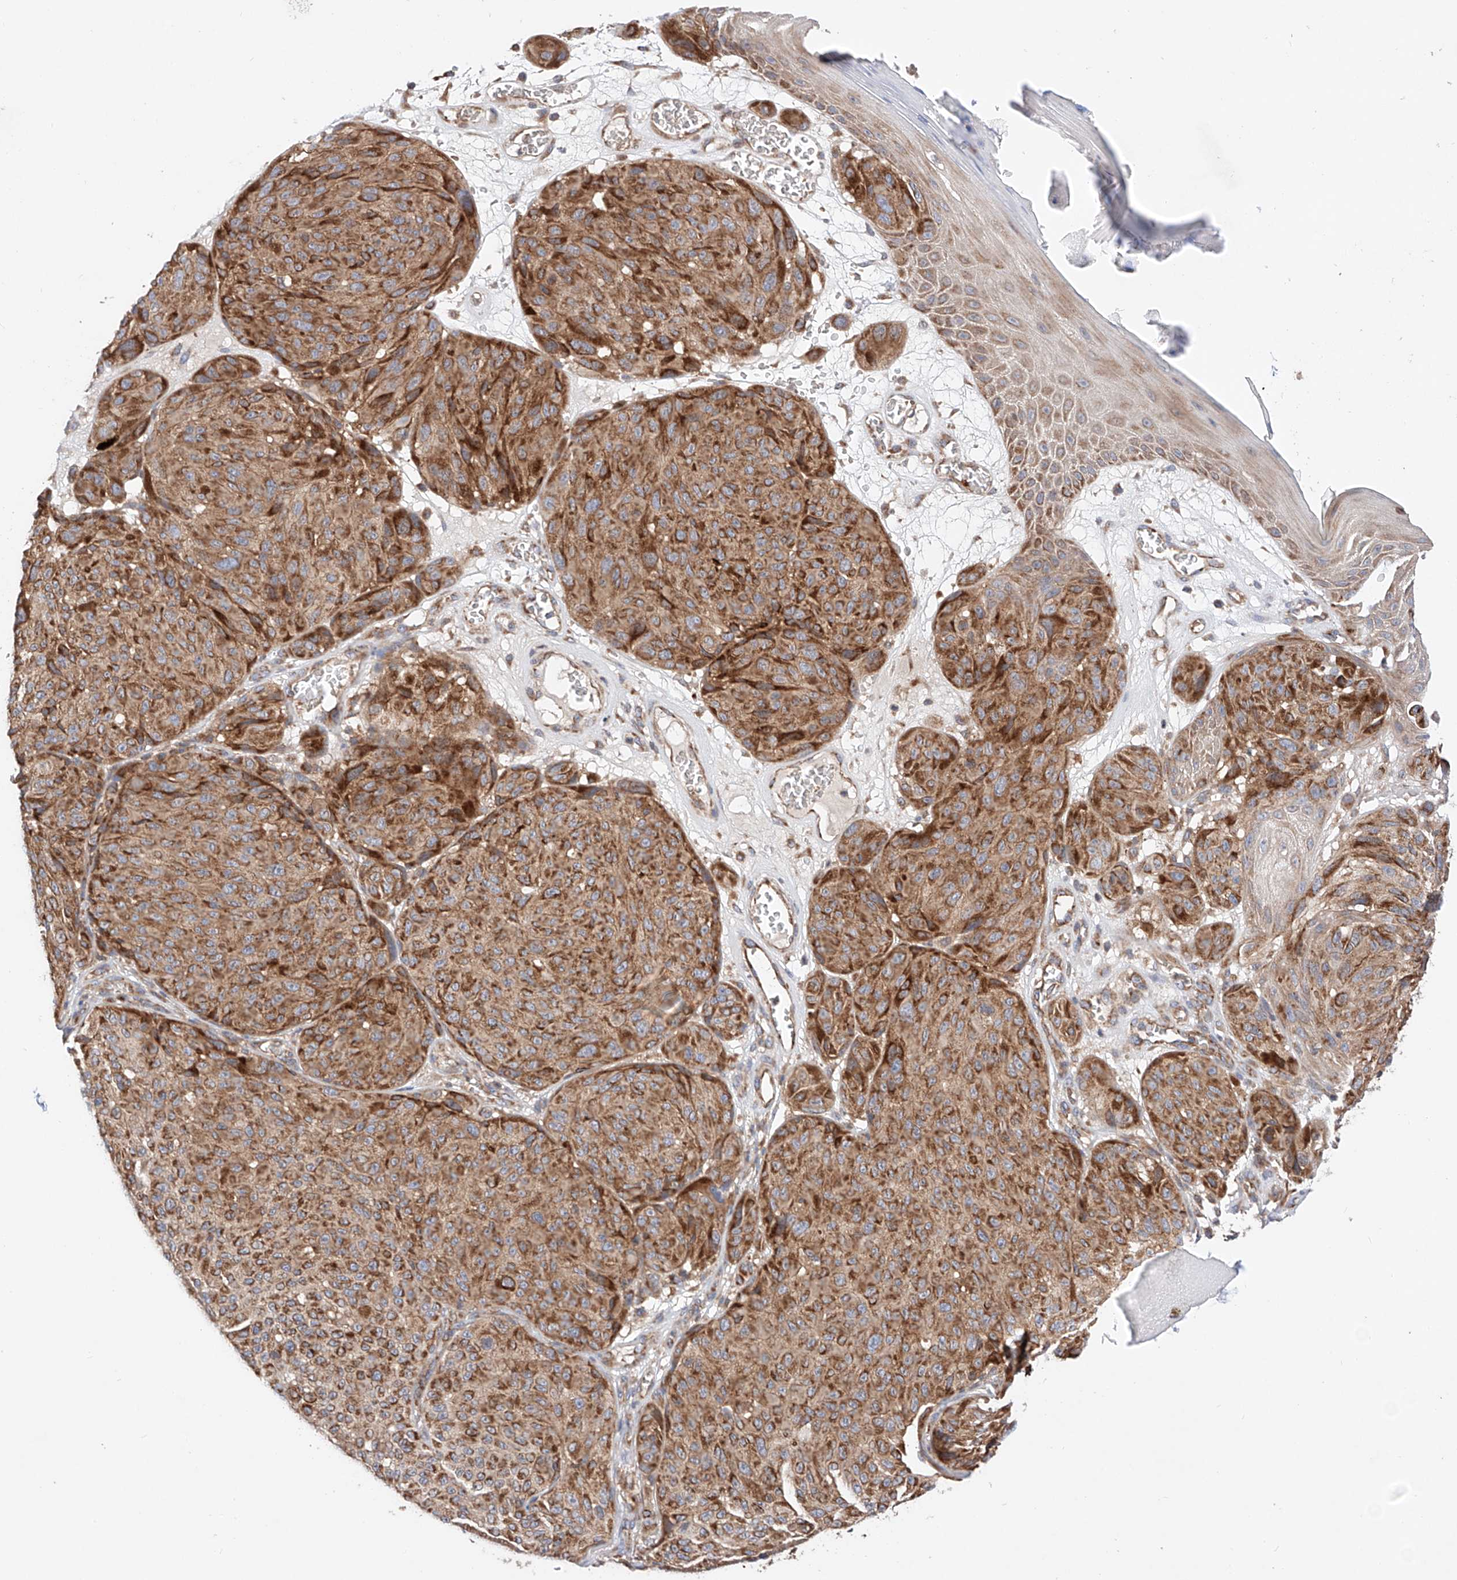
{"staining": {"intensity": "moderate", "quantity": ">75%", "location": "cytoplasmic/membranous"}, "tissue": "melanoma", "cell_type": "Tumor cells", "image_type": "cancer", "snomed": [{"axis": "morphology", "description": "Malignant melanoma, NOS"}, {"axis": "topography", "description": "Skin"}], "caption": "This histopathology image displays melanoma stained with IHC to label a protein in brown. The cytoplasmic/membranous of tumor cells show moderate positivity for the protein. Nuclei are counter-stained blue.", "gene": "NR1D1", "patient": {"sex": "male", "age": 83}}